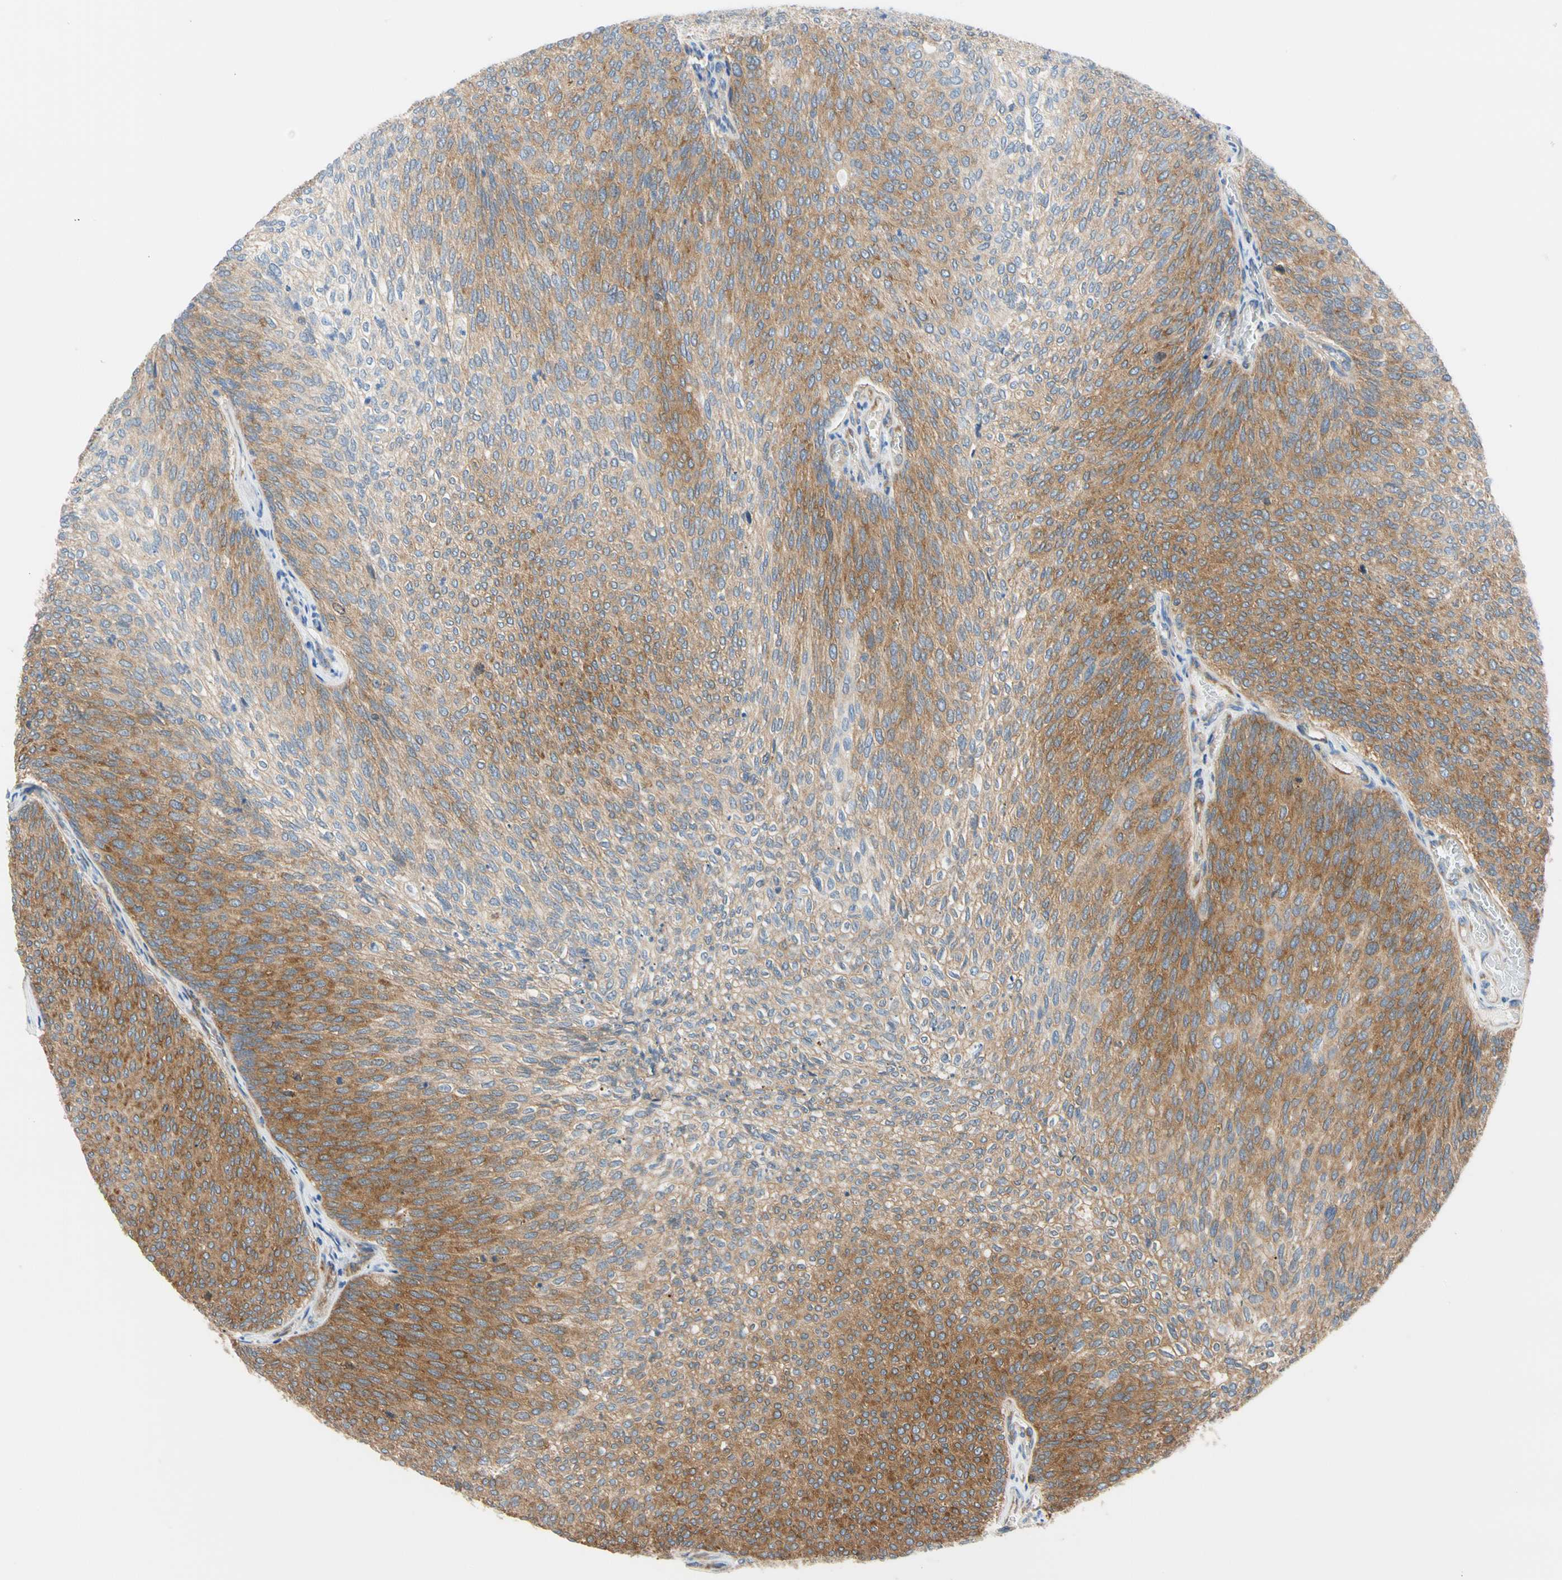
{"staining": {"intensity": "moderate", "quantity": ">75%", "location": "cytoplasmic/membranous"}, "tissue": "urothelial cancer", "cell_type": "Tumor cells", "image_type": "cancer", "snomed": [{"axis": "morphology", "description": "Urothelial carcinoma, Low grade"}, {"axis": "topography", "description": "Urinary bladder"}], "caption": "Immunohistochemical staining of human urothelial cancer shows medium levels of moderate cytoplasmic/membranous protein positivity in approximately >75% of tumor cells. The protein is shown in brown color, while the nuclei are stained blue.", "gene": "GPHN", "patient": {"sex": "female", "age": 79}}